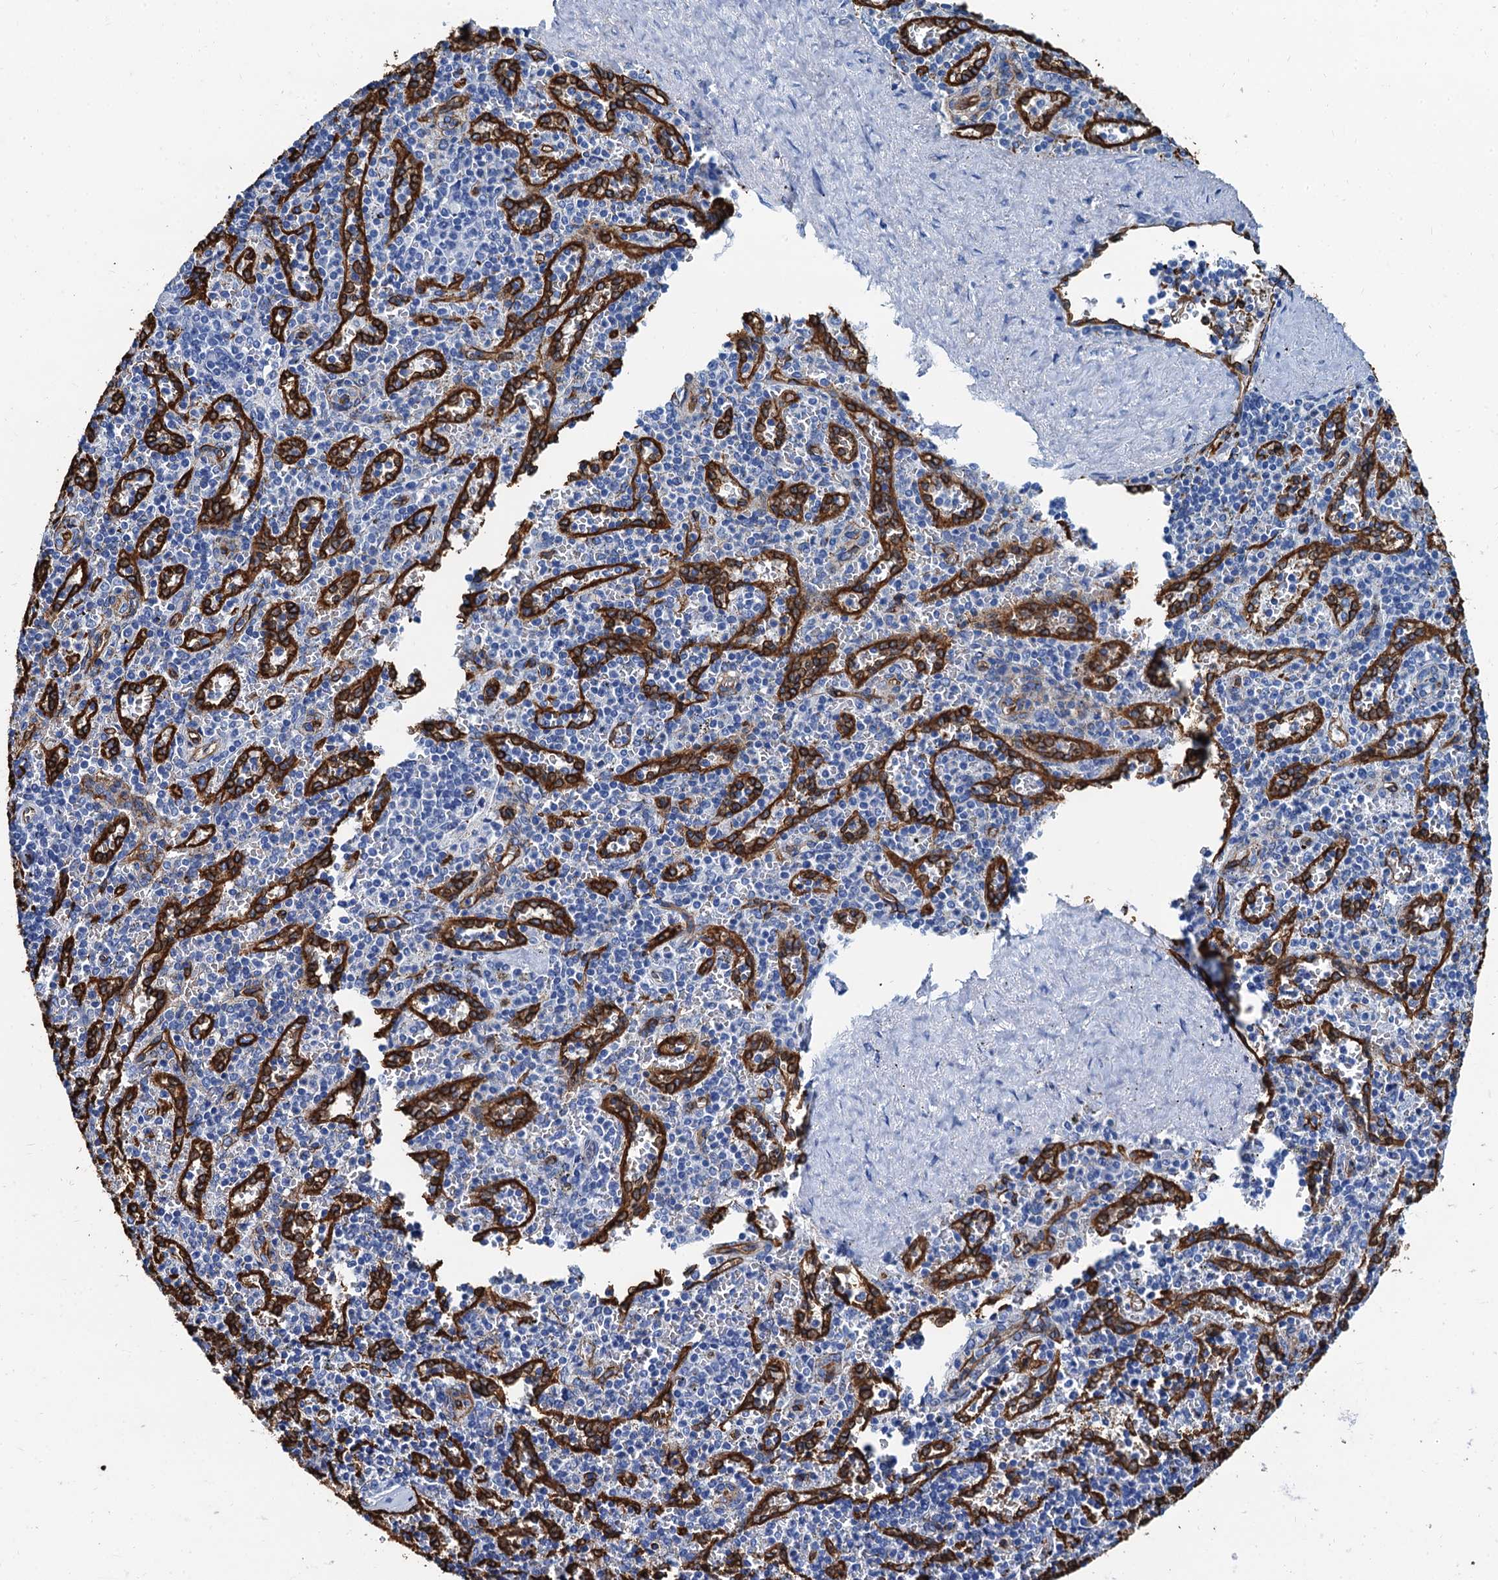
{"staining": {"intensity": "negative", "quantity": "none", "location": "none"}, "tissue": "spleen", "cell_type": "Cells in red pulp", "image_type": "normal", "snomed": [{"axis": "morphology", "description": "Normal tissue, NOS"}, {"axis": "topography", "description": "Spleen"}], "caption": "Cells in red pulp are negative for protein expression in normal human spleen. (Stains: DAB (3,3'-diaminobenzidine) immunohistochemistry with hematoxylin counter stain, Microscopy: brightfield microscopy at high magnification).", "gene": "CAVIN2", "patient": {"sex": "male", "age": 82}}